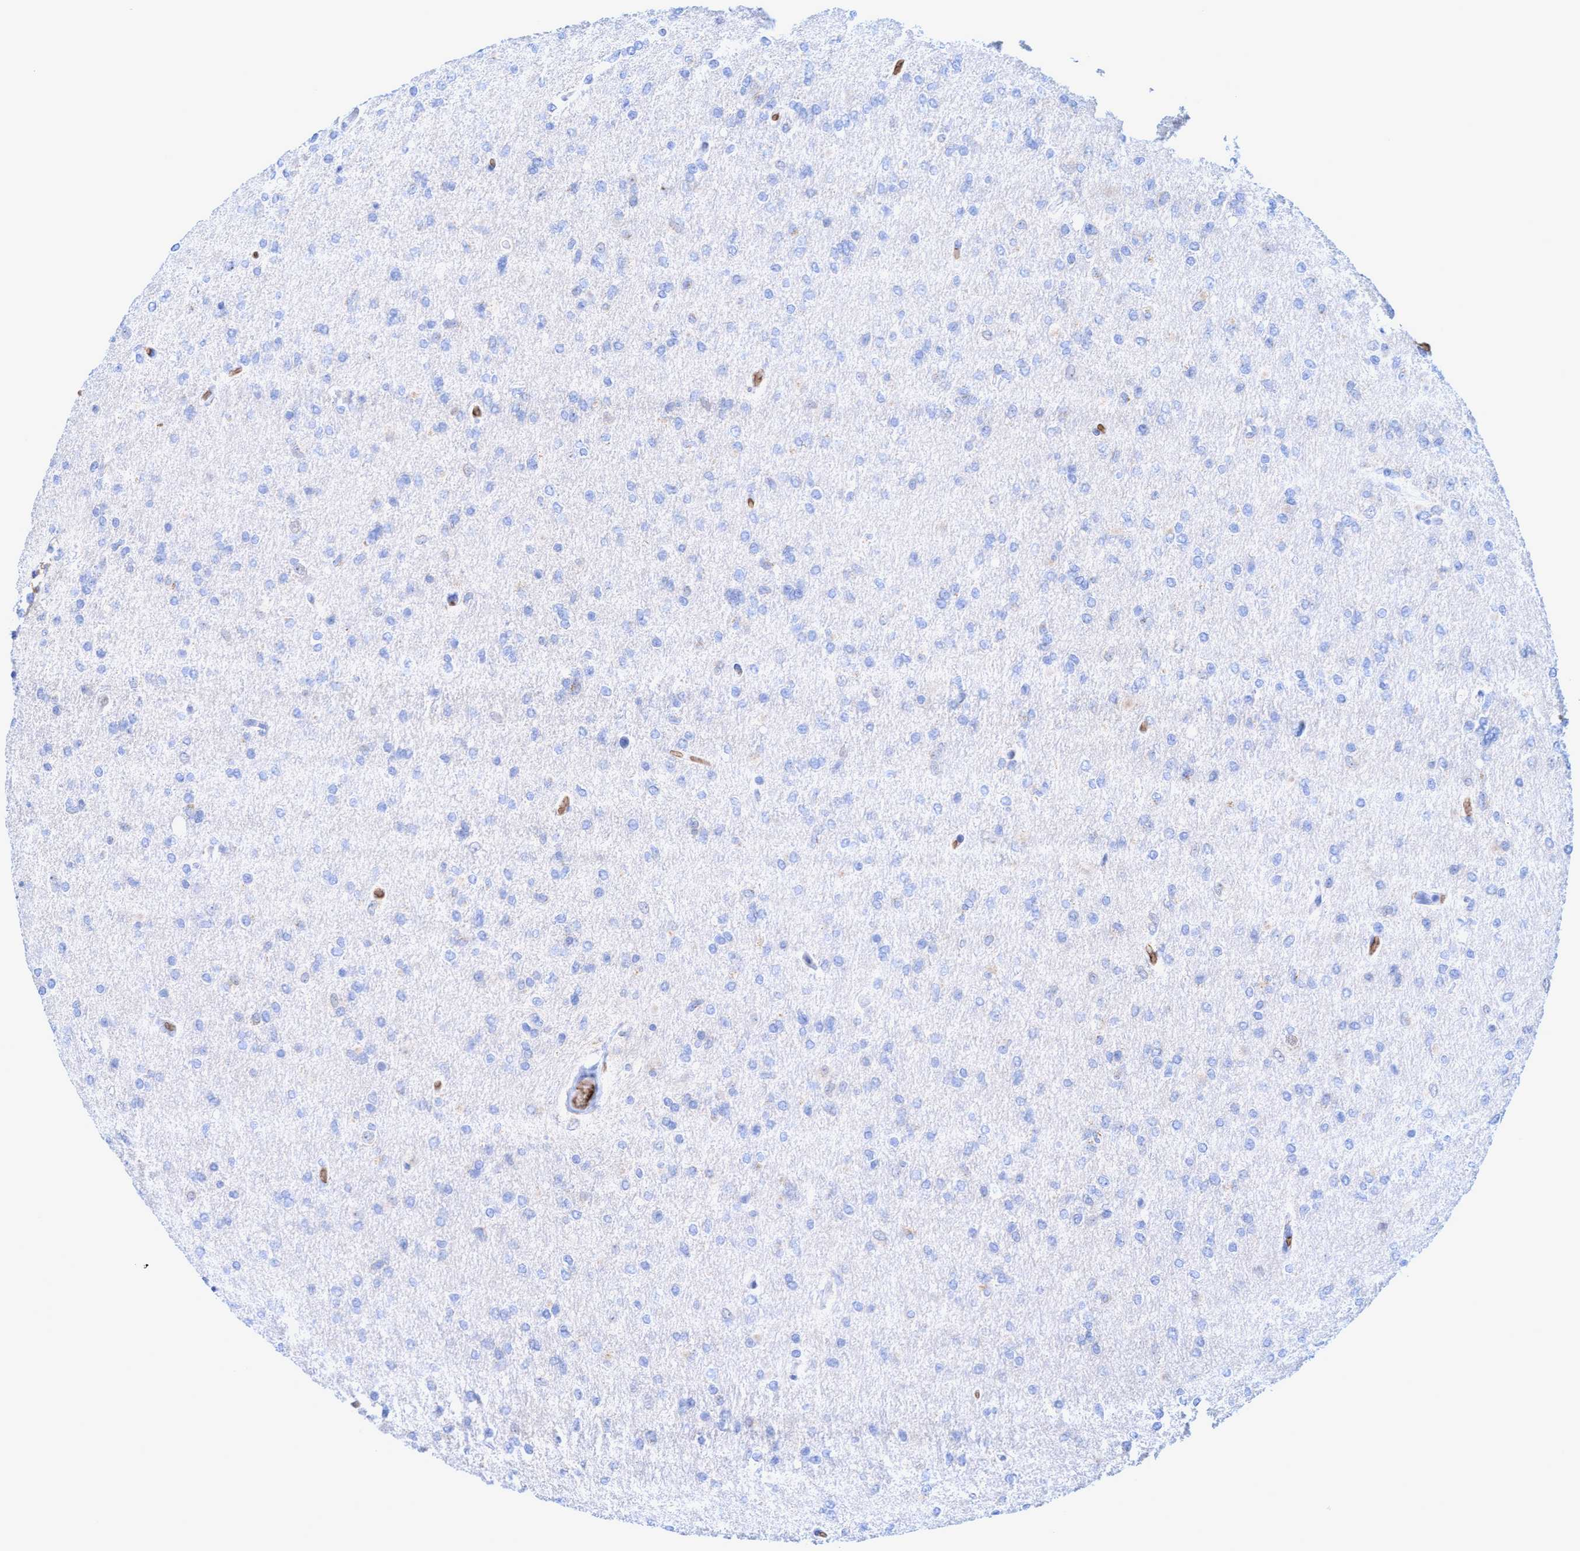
{"staining": {"intensity": "negative", "quantity": "none", "location": "none"}, "tissue": "glioma", "cell_type": "Tumor cells", "image_type": "cancer", "snomed": [{"axis": "morphology", "description": "Glioma, malignant, High grade"}, {"axis": "topography", "description": "Cerebral cortex"}], "caption": "An immunohistochemistry (IHC) histopathology image of high-grade glioma (malignant) is shown. There is no staining in tumor cells of high-grade glioma (malignant).", "gene": "SPEM2", "patient": {"sex": "female", "age": 36}}